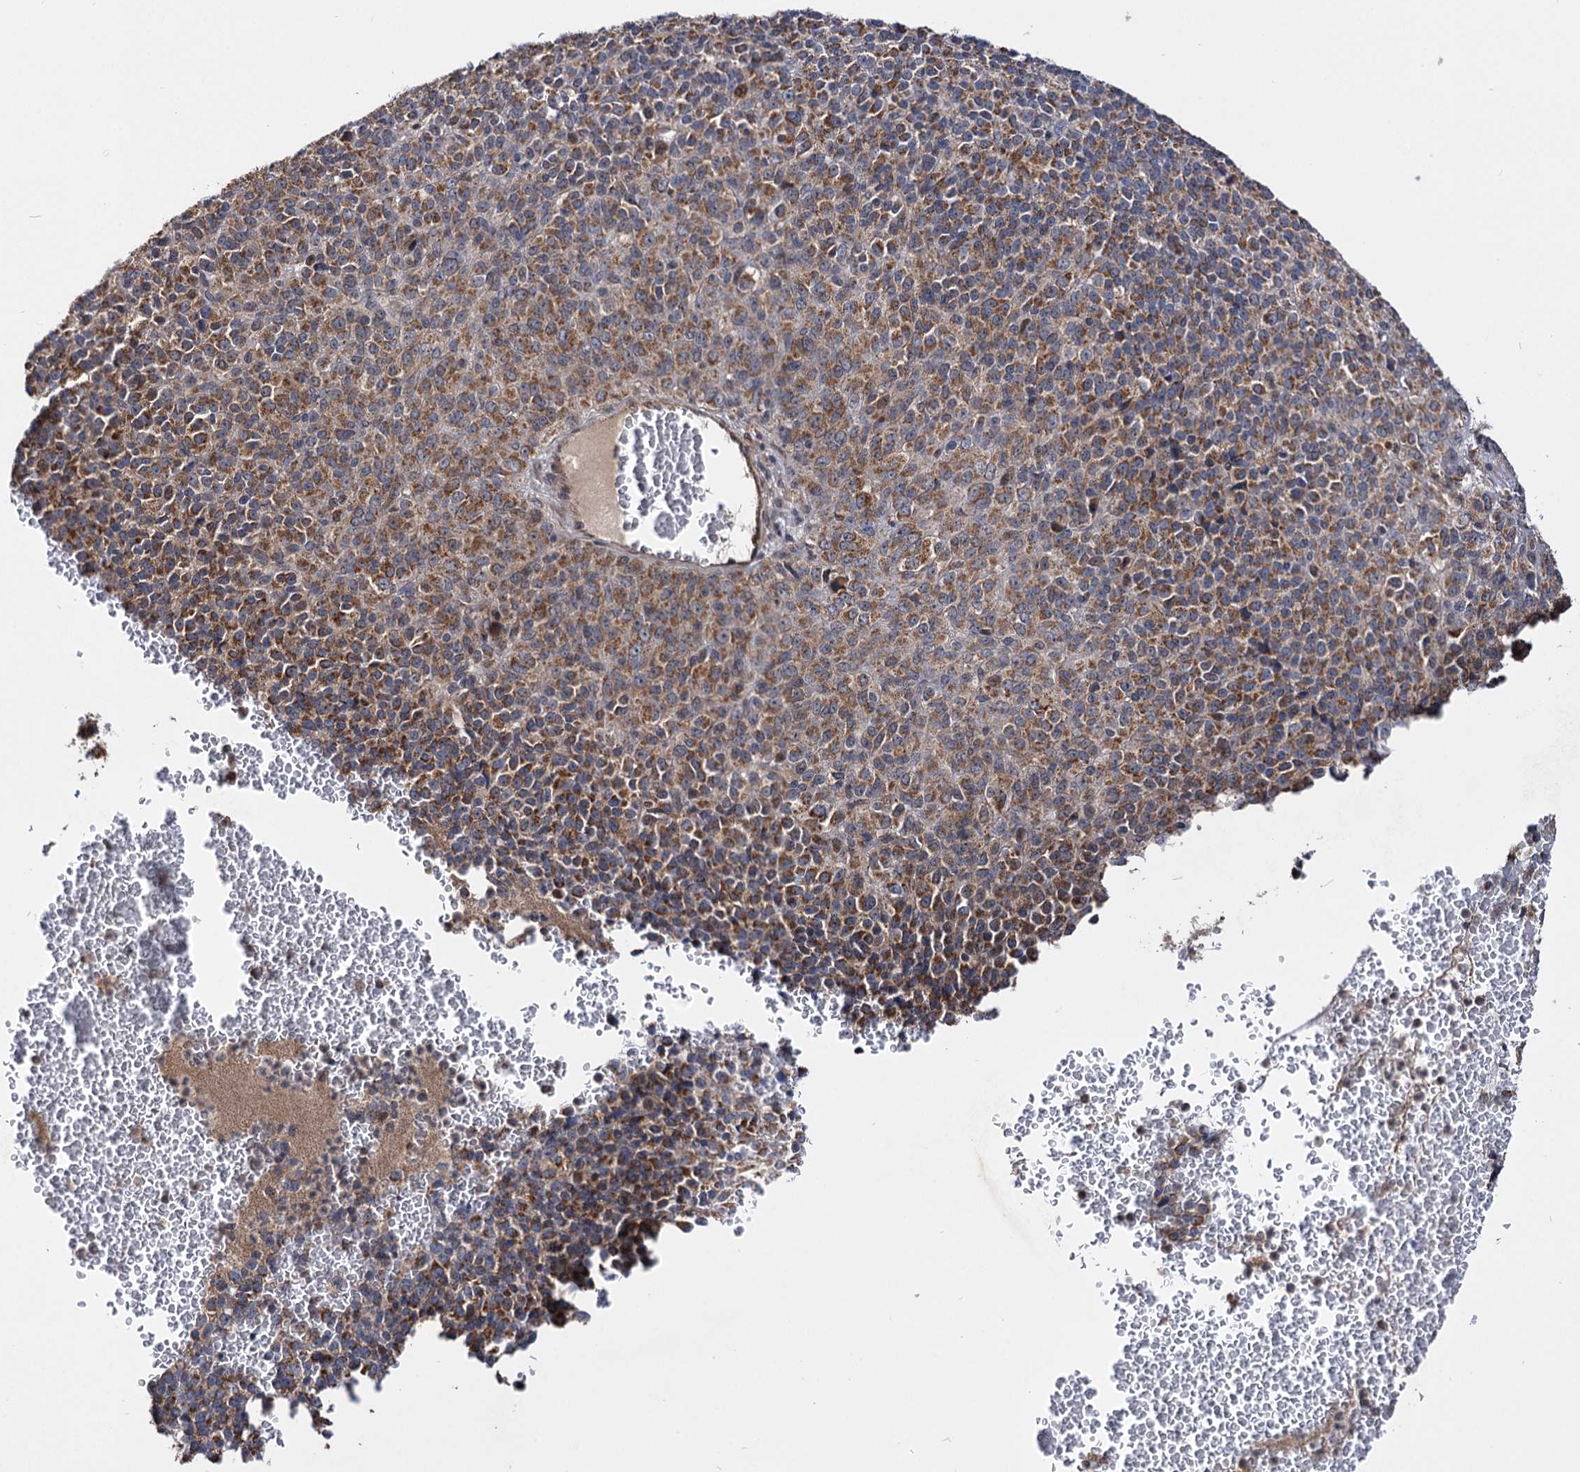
{"staining": {"intensity": "moderate", "quantity": ">75%", "location": "cytoplasmic/membranous"}, "tissue": "melanoma", "cell_type": "Tumor cells", "image_type": "cancer", "snomed": [{"axis": "morphology", "description": "Malignant melanoma, Metastatic site"}, {"axis": "topography", "description": "Brain"}], "caption": "The histopathology image displays a brown stain indicating the presence of a protein in the cytoplasmic/membranous of tumor cells in melanoma. (IHC, brightfield microscopy, high magnification).", "gene": "CEP76", "patient": {"sex": "female", "age": 56}}